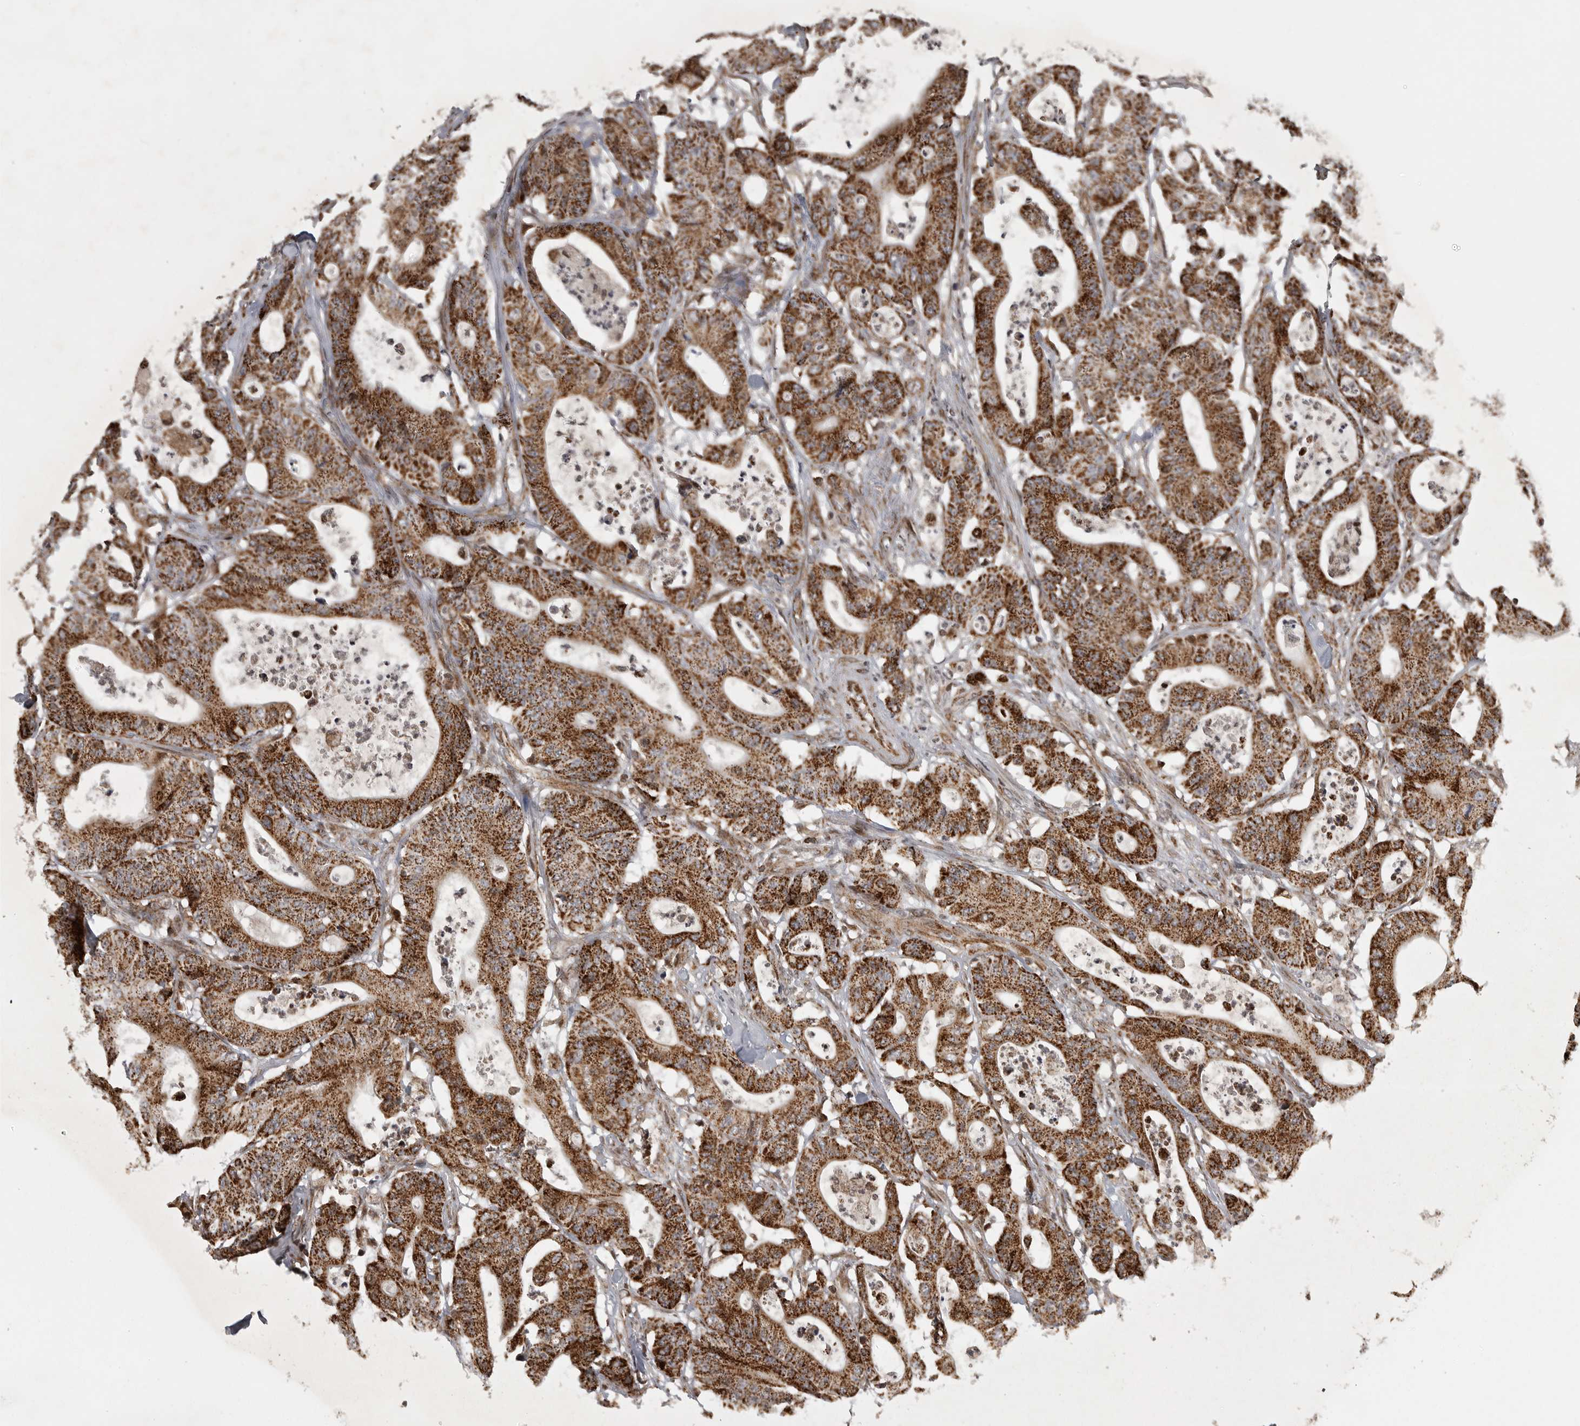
{"staining": {"intensity": "strong", "quantity": ">75%", "location": "cytoplasmic/membranous"}, "tissue": "colorectal cancer", "cell_type": "Tumor cells", "image_type": "cancer", "snomed": [{"axis": "morphology", "description": "Adenocarcinoma, NOS"}, {"axis": "topography", "description": "Colon"}], "caption": "High-magnification brightfield microscopy of colorectal adenocarcinoma stained with DAB (brown) and counterstained with hematoxylin (blue). tumor cells exhibit strong cytoplasmic/membranous staining is present in about>75% of cells.", "gene": "NARS2", "patient": {"sex": "female", "age": 84}}